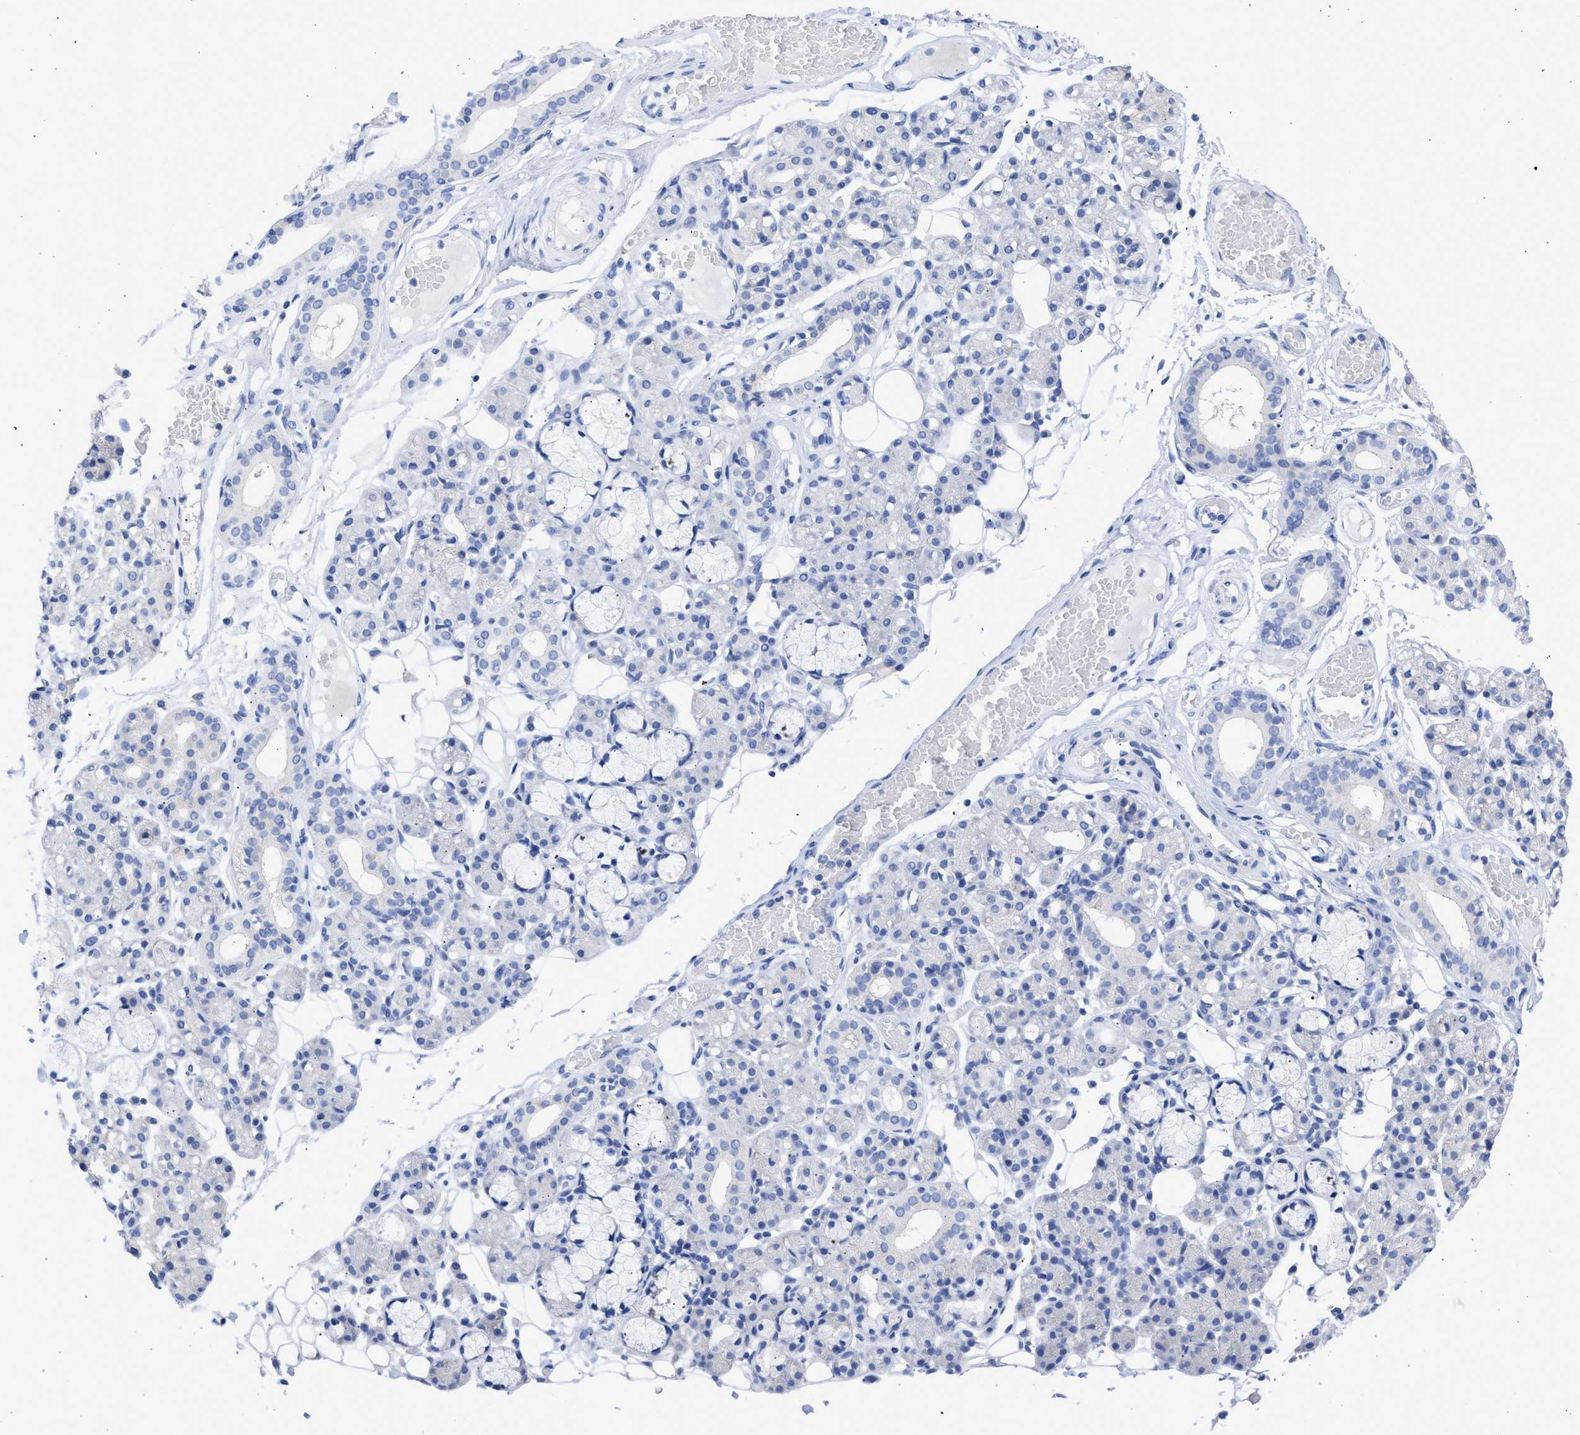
{"staining": {"intensity": "negative", "quantity": "none", "location": "none"}, "tissue": "salivary gland", "cell_type": "Glandular cells", "image_type": "normal", "snomed": [{"axis": "morphology", "description": "Normal tissue, NOS"}, {"axis": "topography", "description": "Salivary gland"}], "caption": "The immunohistochemistry photomicrograph has no significant expression in glandular cells of salivary gland.", "gene": "RSPH1", "patient": {"sex": "male", "age": 63}}